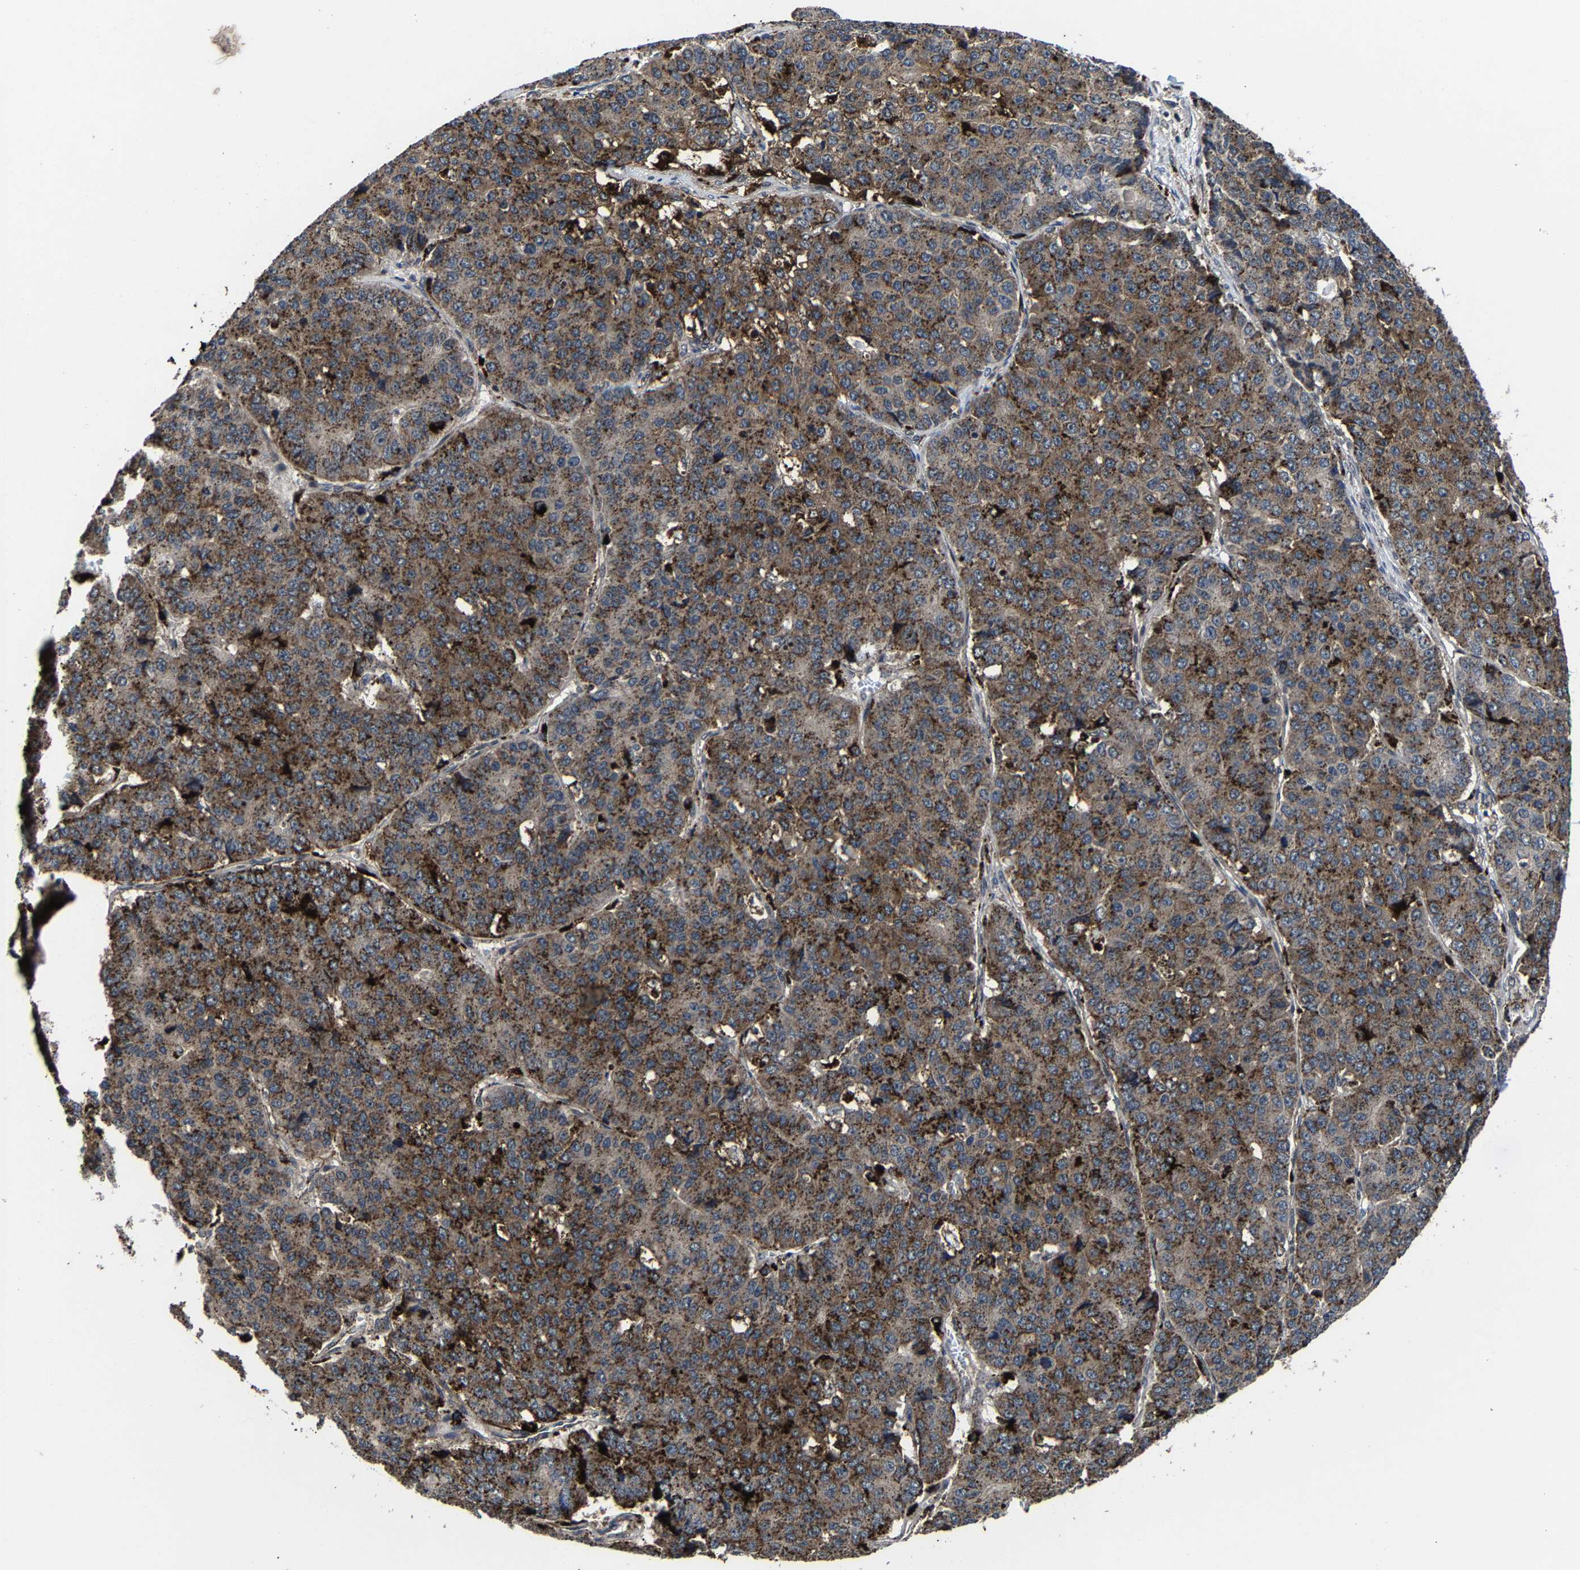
{"staining": {"intensity": "strong", "quantity": "25%-75%", "location": "cytoplasmic/membranous"}, "tissue": "pancreatic cancer", "cell_type": "Tumor cells", "image_type": "cancer", "snomed": [{"axis": "morphology", "description": "Adenocarcinoma, NOS"}, {"axis": "topography", "description": "Pancreas"}], "caption": "Immunohistochemical staining of human pancreatic cancer (adenocarcinoma) reveals high levels of strong cytoplasmic/membranous protein staining in about 25%-75% of tumor cells.", "gene": "ZCCHC7", "patient": {"sex": "male", "age": 50}}